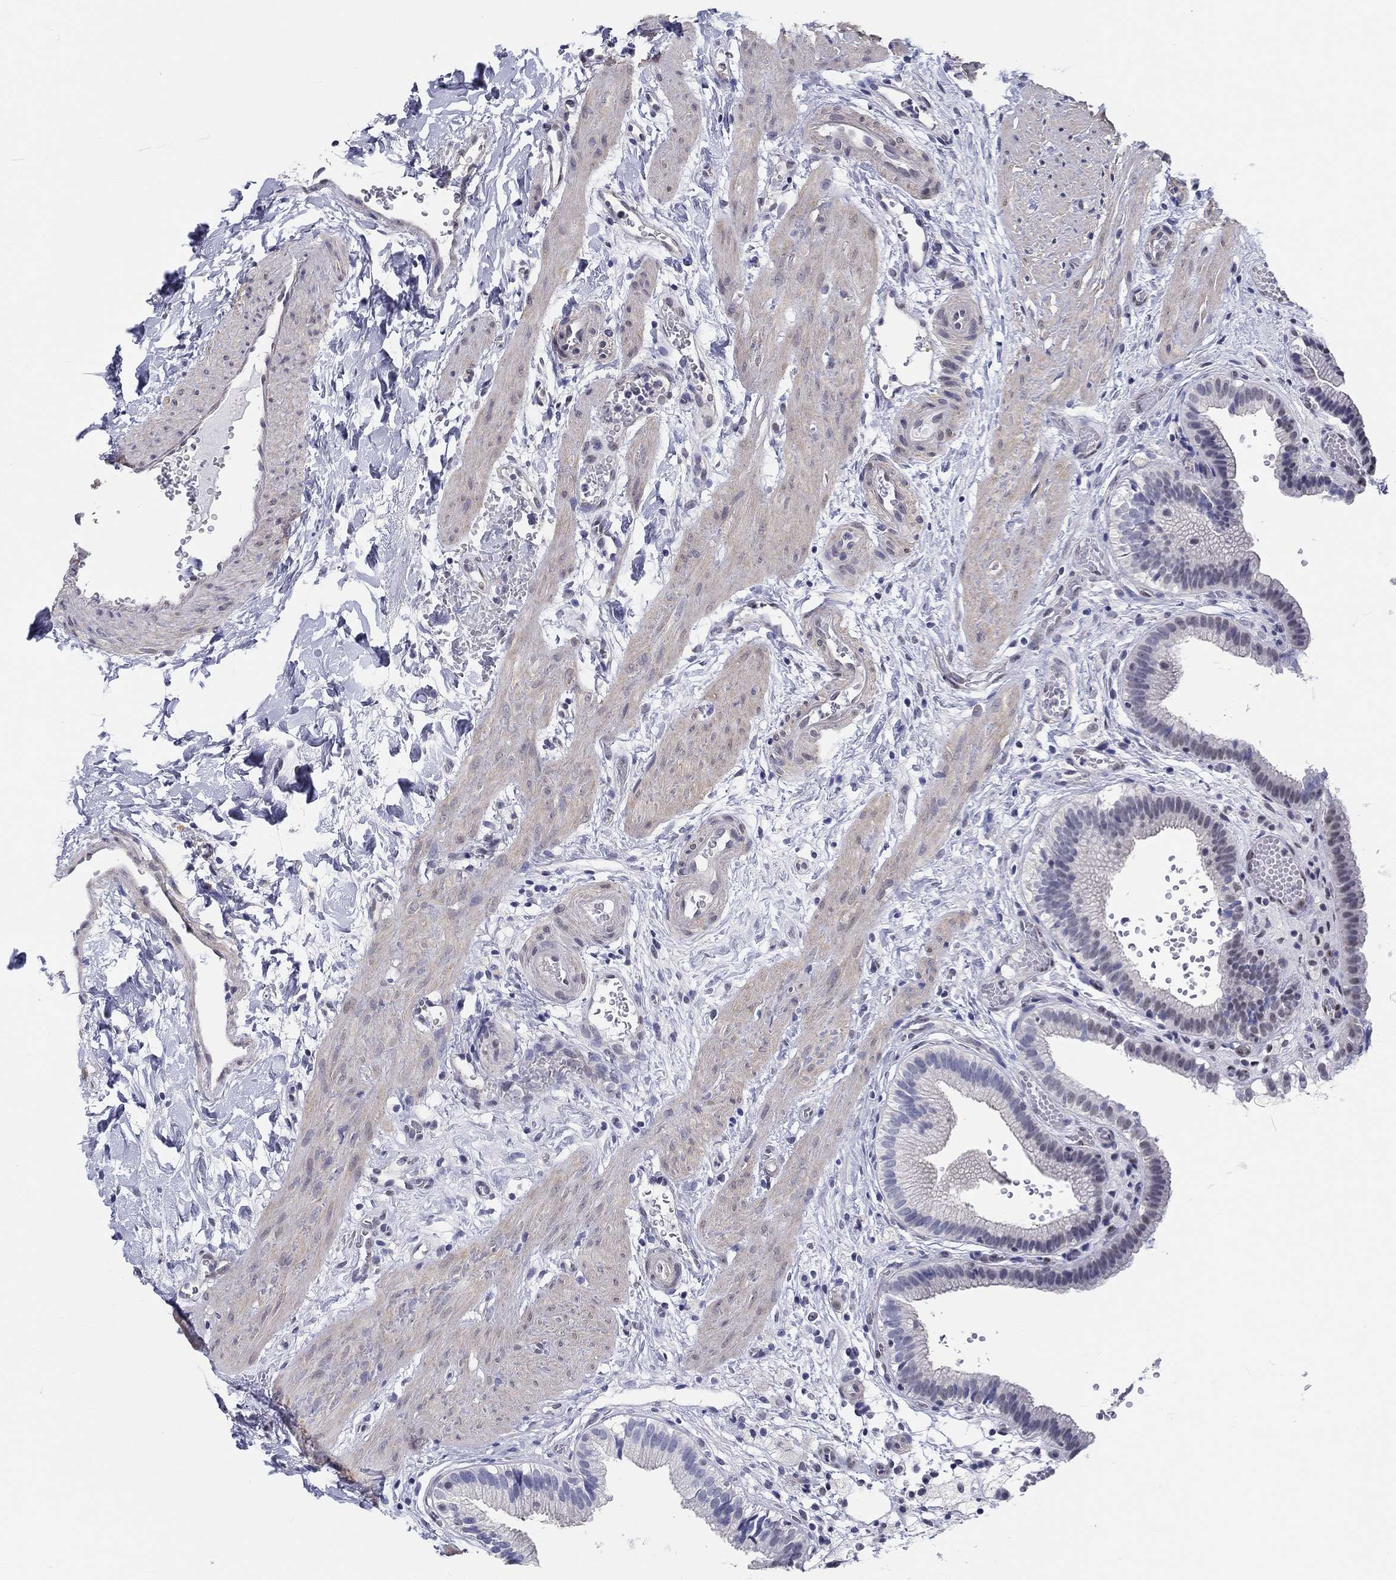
{"staining": {"intensity": "negative", "quantity": "none", "location": "none"}, "tissue": "gallbladder", "cell_type": "Glandular cells", "image_type": "normal", "snomed": [{"axis": "morphology", "description": "Normal tissue, NOS"}, {"axis": "topography", "description": "Gallbladder"}], "caption": "Immunohistochemical staining of benign human gallbladder shows no significant staining in glandular cells. (DAB (3,3'-diaminobenzidine) immunohistochemistry, high magnification).", "gene": "CRYGD", "patient": {"sex": "female", "age": 24}}